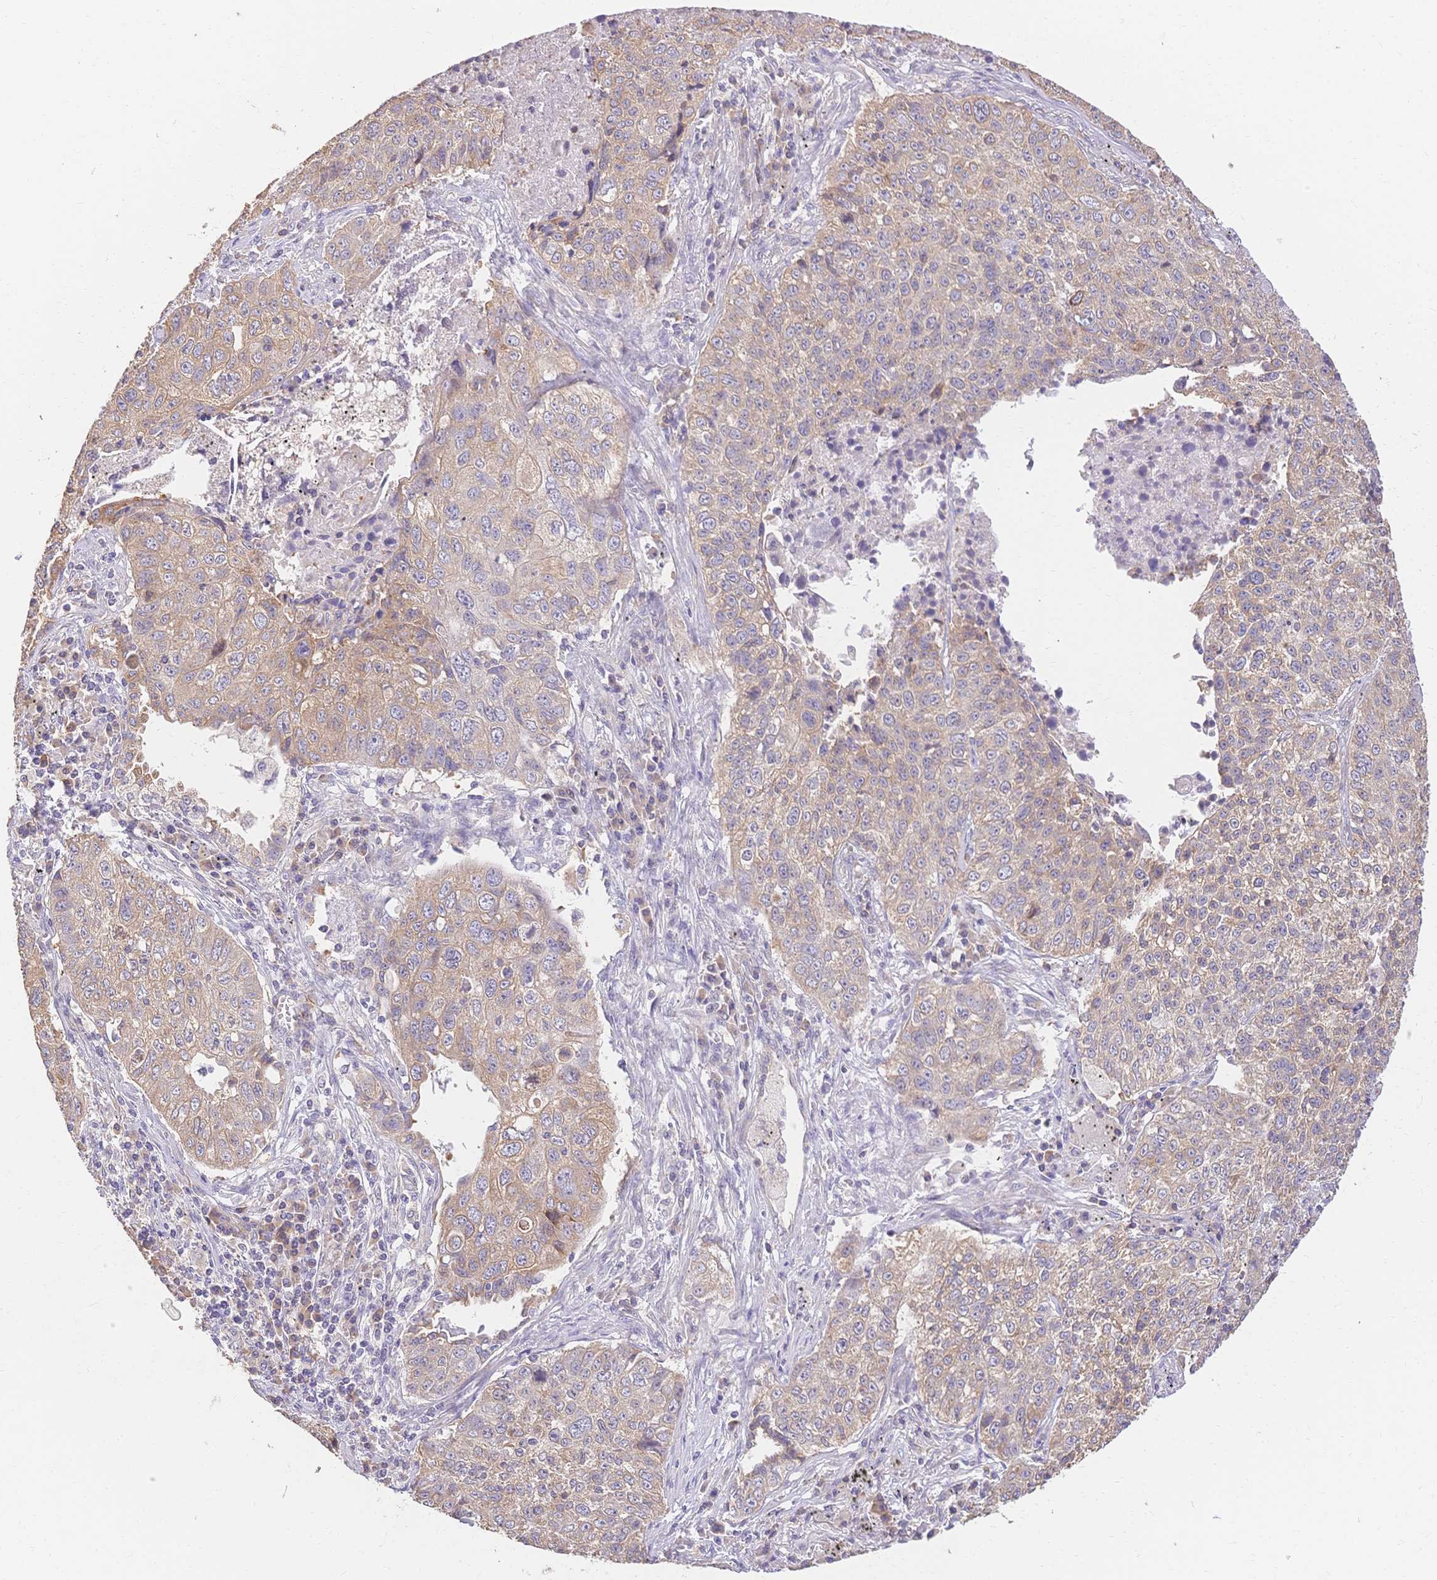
{"staining": {"intensity": "weak", "quantity": "25%-75%", "location": "cytoplasmic/membranous"}, "tissue": "lung cancer", "cell_type": "Tumor cells", "image_type": "cancer", "snomed": [{"axis": "morphology", "description": "Normal morphology"}, {"axis": "morphology", "description": "Aneuploidy"}, {"axis": "morphology", "description": "Squamous cell carcinoma, NOS"}, {"axis": "topography", "description": "Lymph node"}, {"axis": "topography", "description": "Lung"}], "caption": "Brown immunohistochemical staining in human lung cancer (aneuploidy) exhibits weak cytoplasmic/membranous expression in about 25%-75% of tumor cells.", "gene": "HS3ST5", "patient": {"sex": "female", "age": 76}}